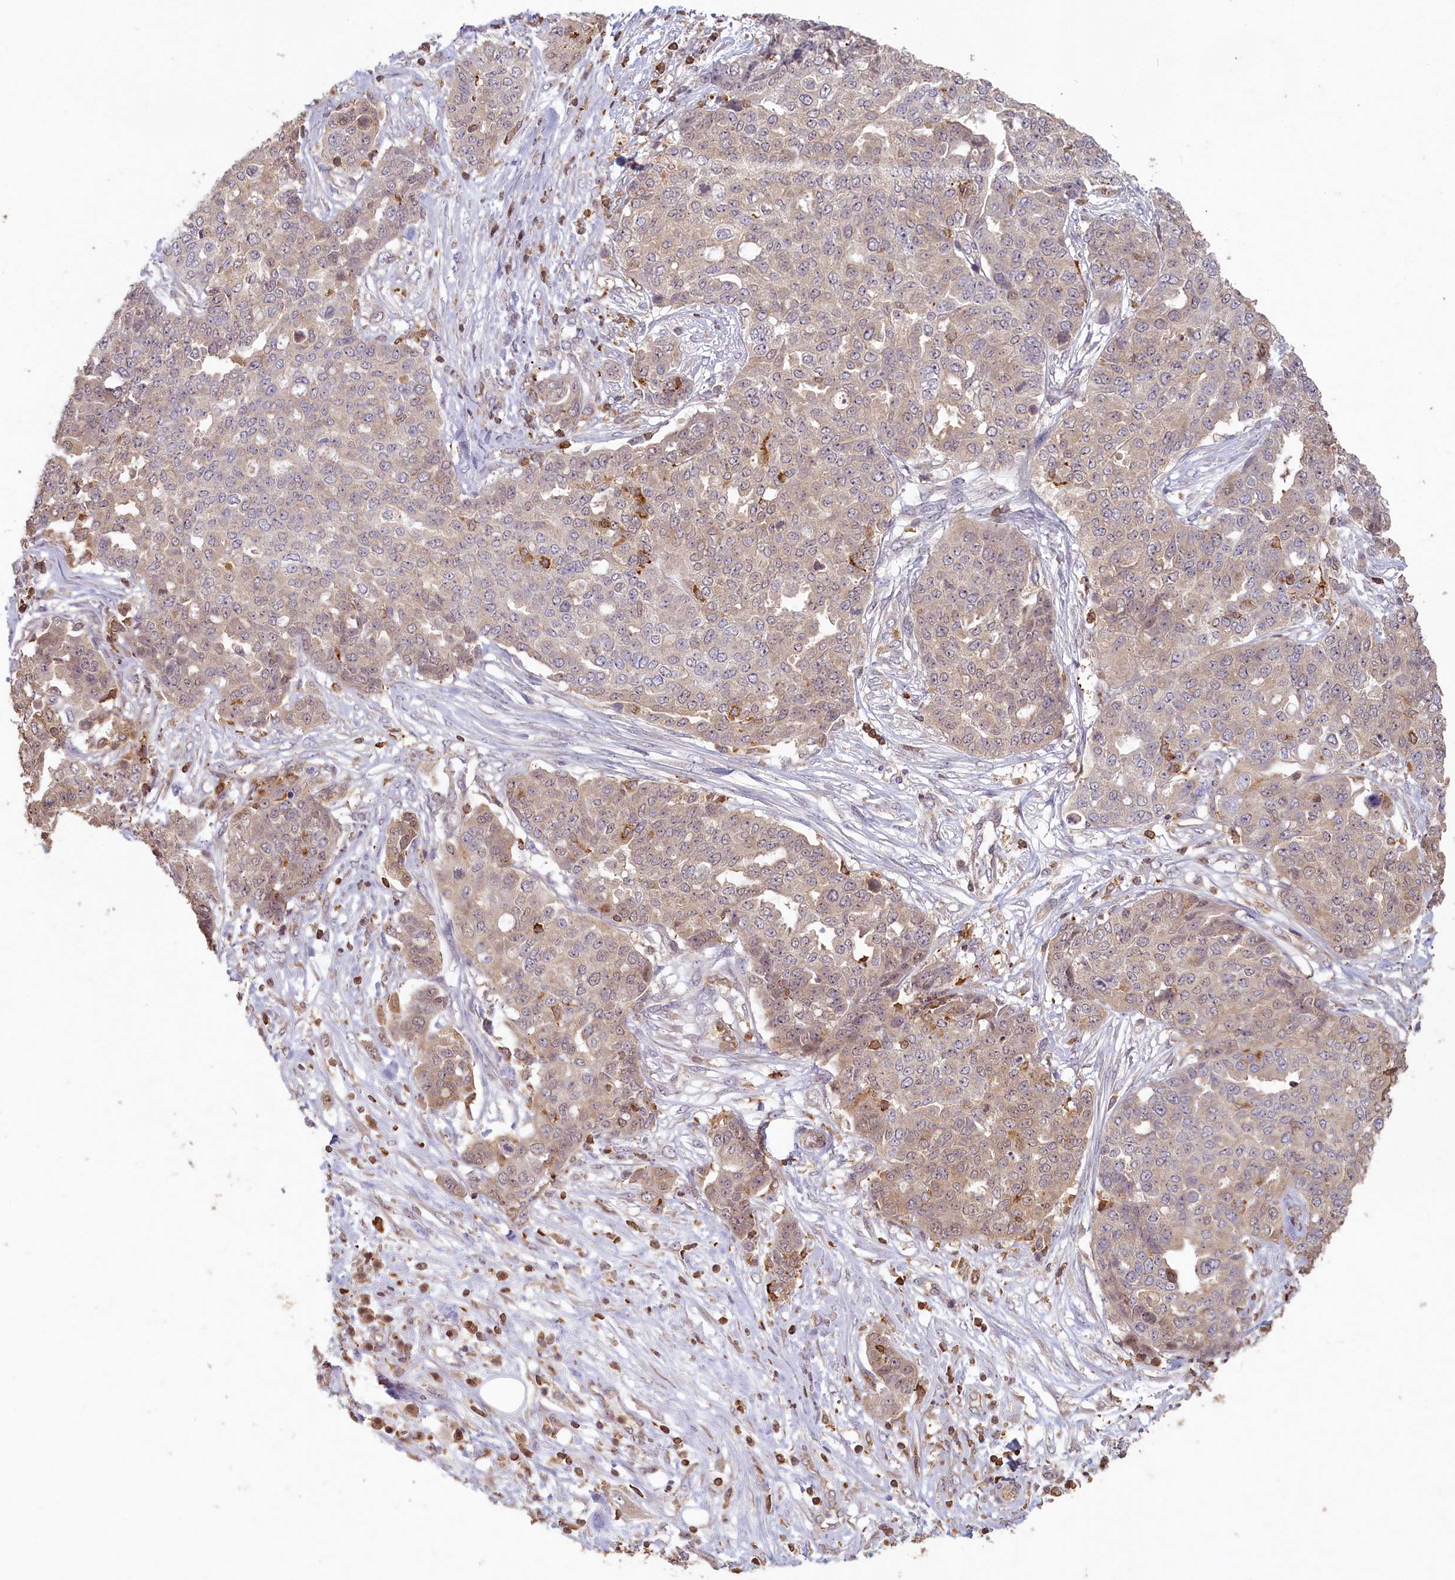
{"staining": {"intensity": "weak", "quantity": "25%-75%", "location": "cytoplasmic/membranous"}, "tissue": "ovarian cancer", "cell_type": "Tumor cells", "image_type": "cancer", "snomed": [{"axis": "morphology", "description": "Cystadenocarcinoma, serous, NOS"}, {"axis": "topography", "description": "Soft tissue"}, {"axis": "topography", "description": "Ovary"}], "caption": "Serous cystadenocarcinoma (ovarian) stained for a protein shows weak cytoplasmic/membranous positivity in tumor cells. The protein is stained brown, and the nuclei are stained in blue (DAB (3,3'-diaminobenzidine) IHC with brightfield microscopy, high magnification).", "gene": "MADD", "patient": {"sex": "female", "age": 57}}